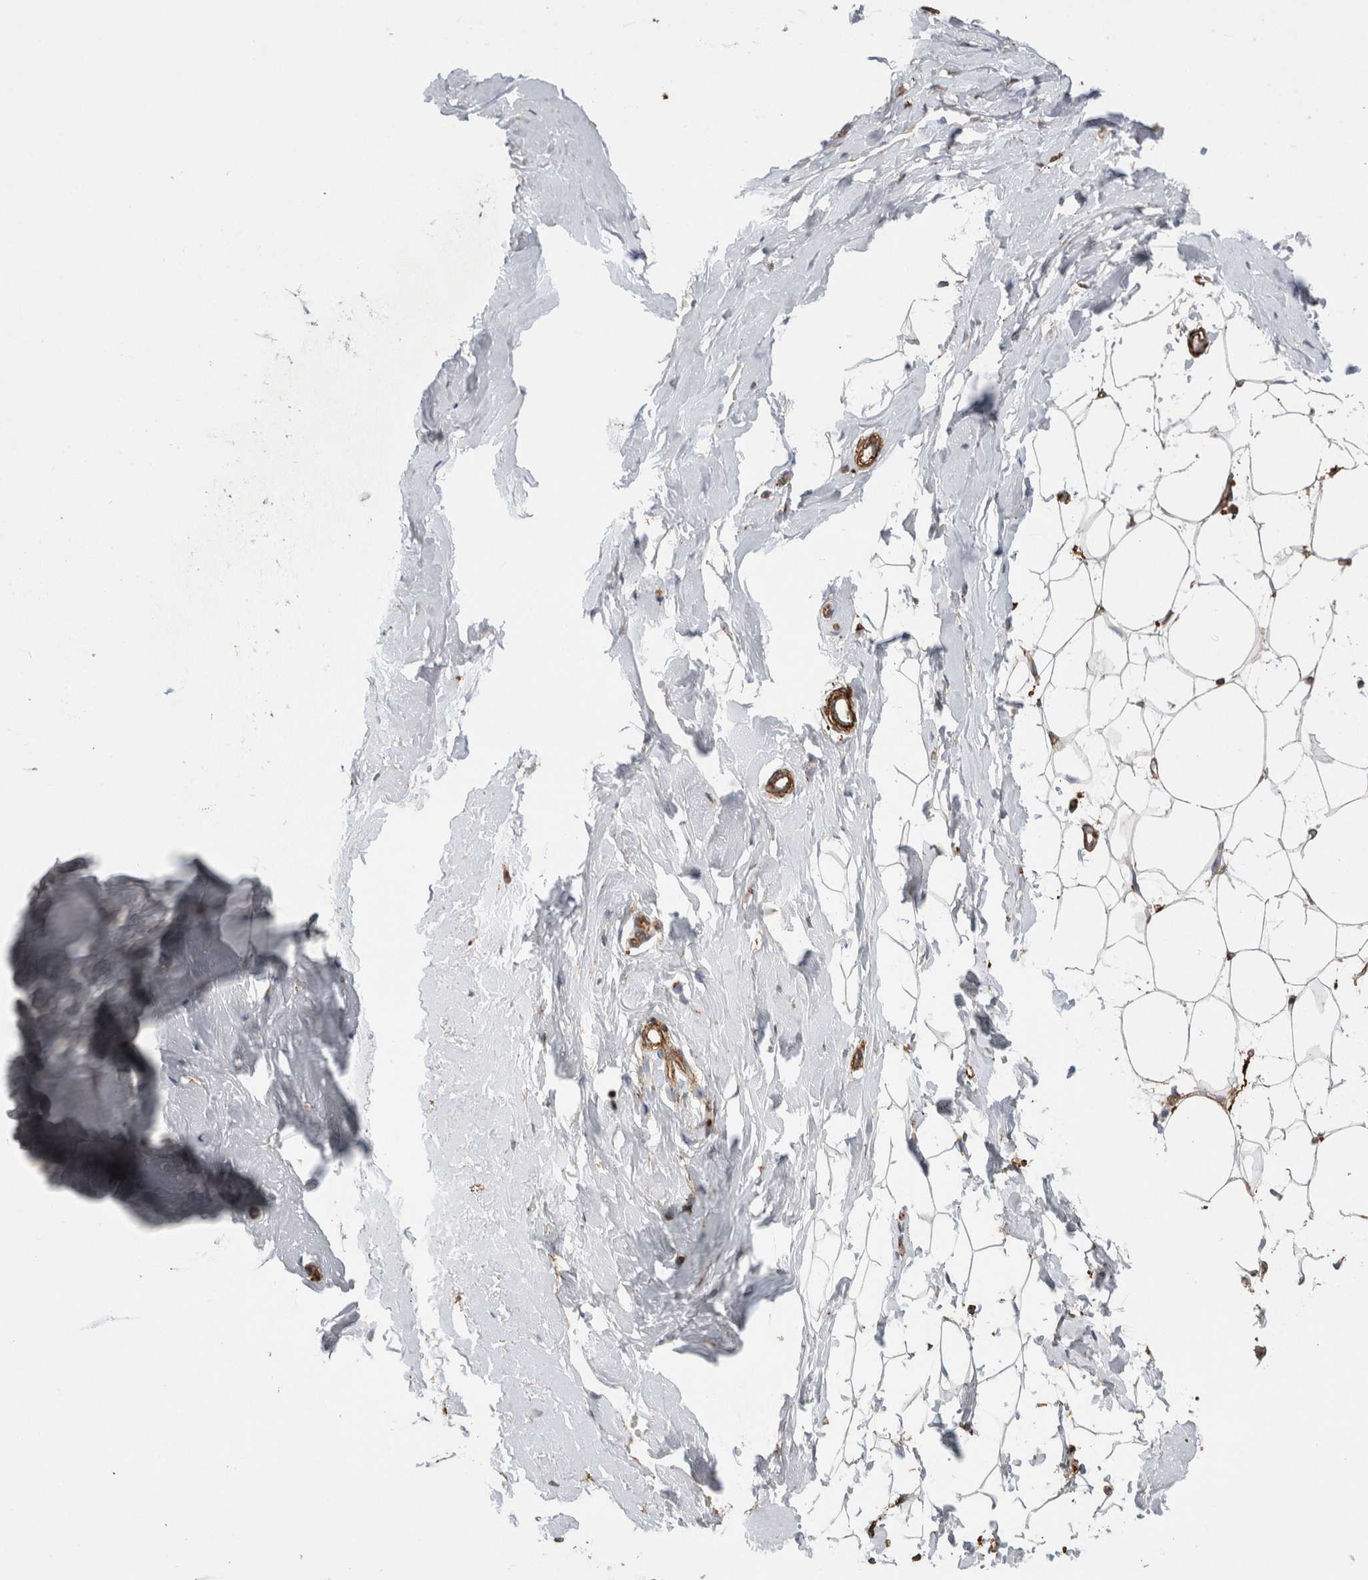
{"staining": {"intensity": "negative", "quantity": "none", "location": "none"}, "tissue": "breast", "cell_type": "Adipocytes", "image_type": "normal", "snomed": [{"axis": "morphology", "description": "Normal tissue, NOS"}, {"axis": "topography", "description": "Breast"}], "caption": "A photomicrograph of human breast is negative for staining in adipocytes. (DAB immunohistochemistry (IHC), high magnification).", "gene": "GPER1", "patient": {"sex": "female", "age": 23}}